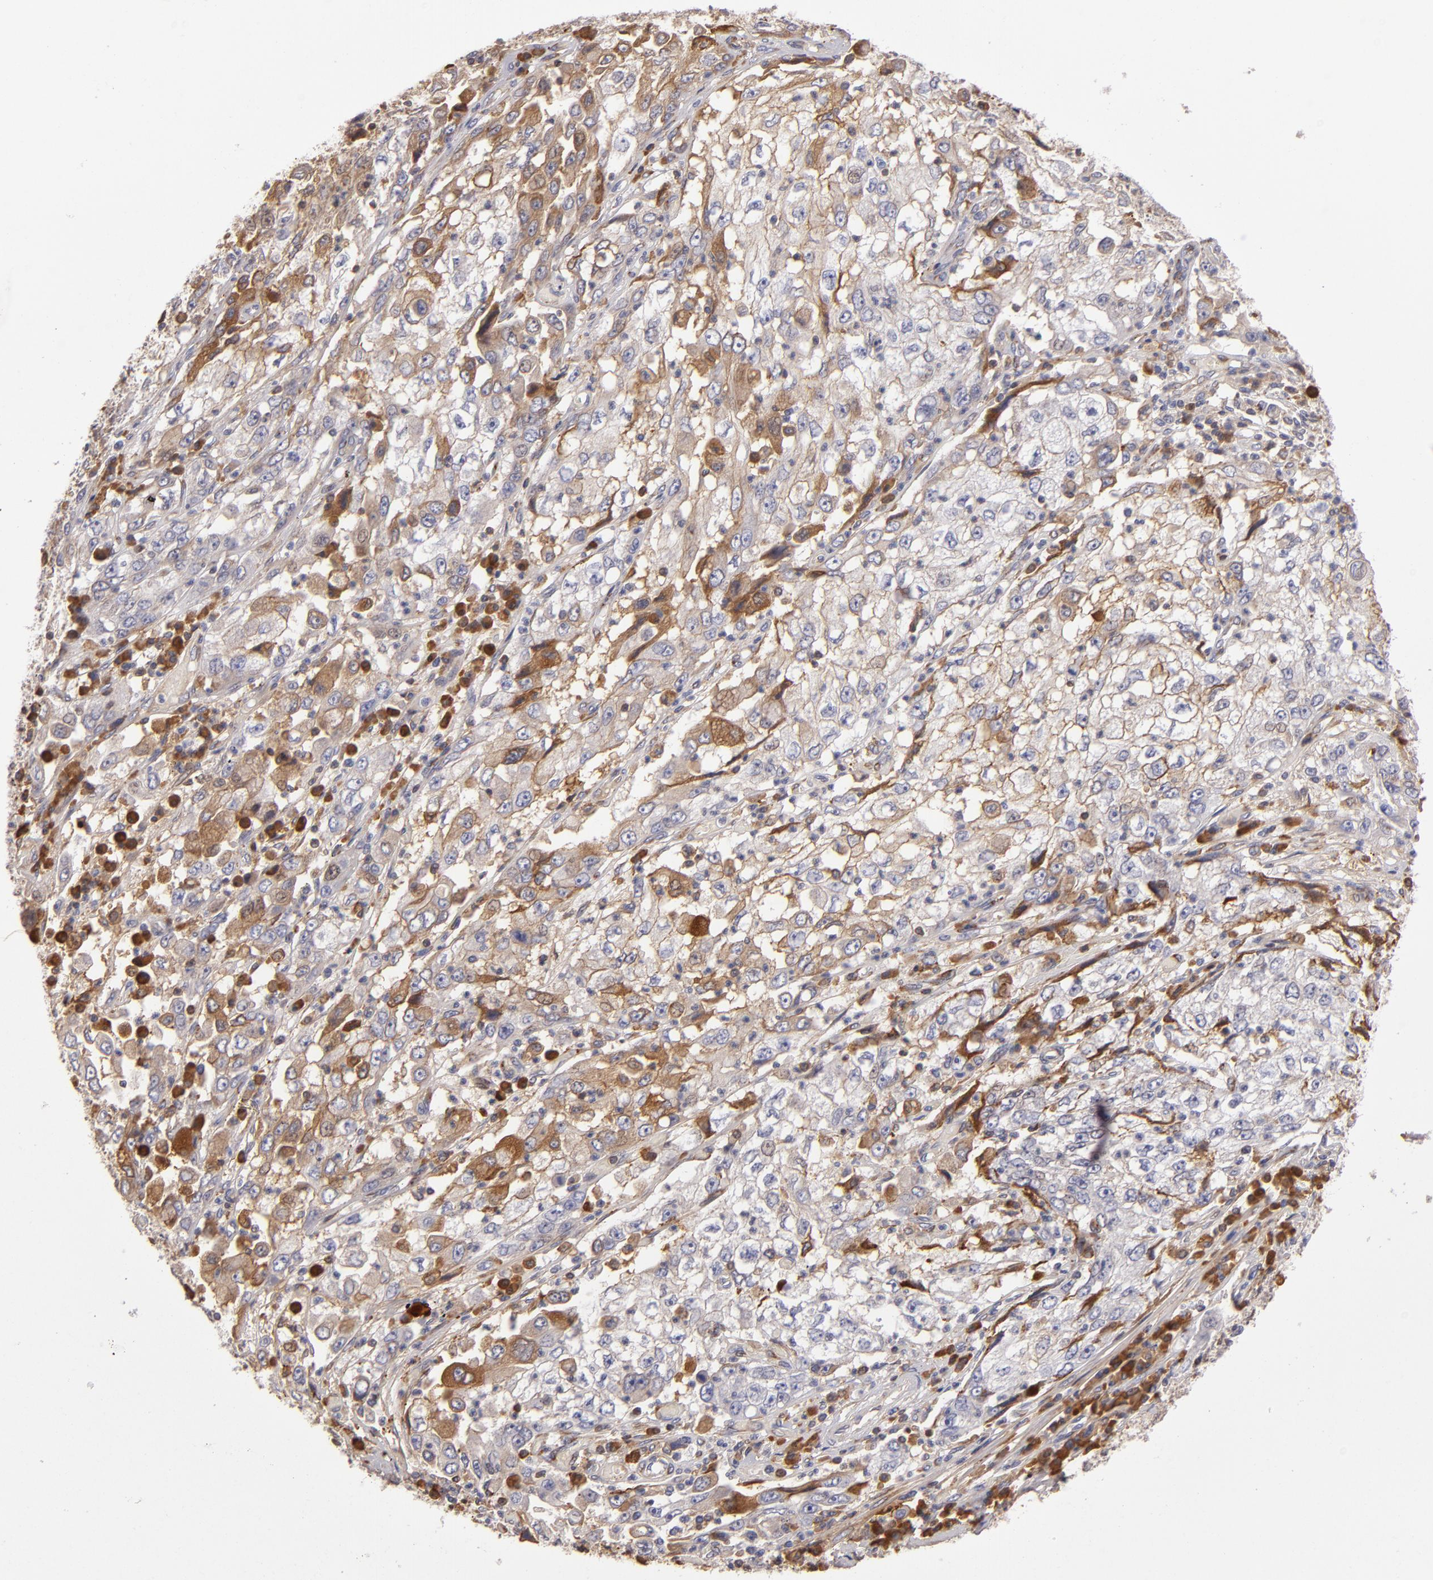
{"staining": {"intensity": "moderate", "quantity": "25%-75%", "location": "cytoplasmic/membranous"}, "tissue": "cervical cancer", "cell_type": "Tumor cells", "image_type": "cancer", "snomed": [{"axis": "morphology", "description": "Squamous cell carcinoma, NOS"}, {"axis": "topography", "description": "Cervix"}], "caption": "Cervical cancer stained with immunohistochemistry (IHC) shows moderate cytoplasmic/membranous expression in approximately 25%-75% of tumor cells.", "gene": "CFB", "patient": {"sex": "female", "age": 36}}